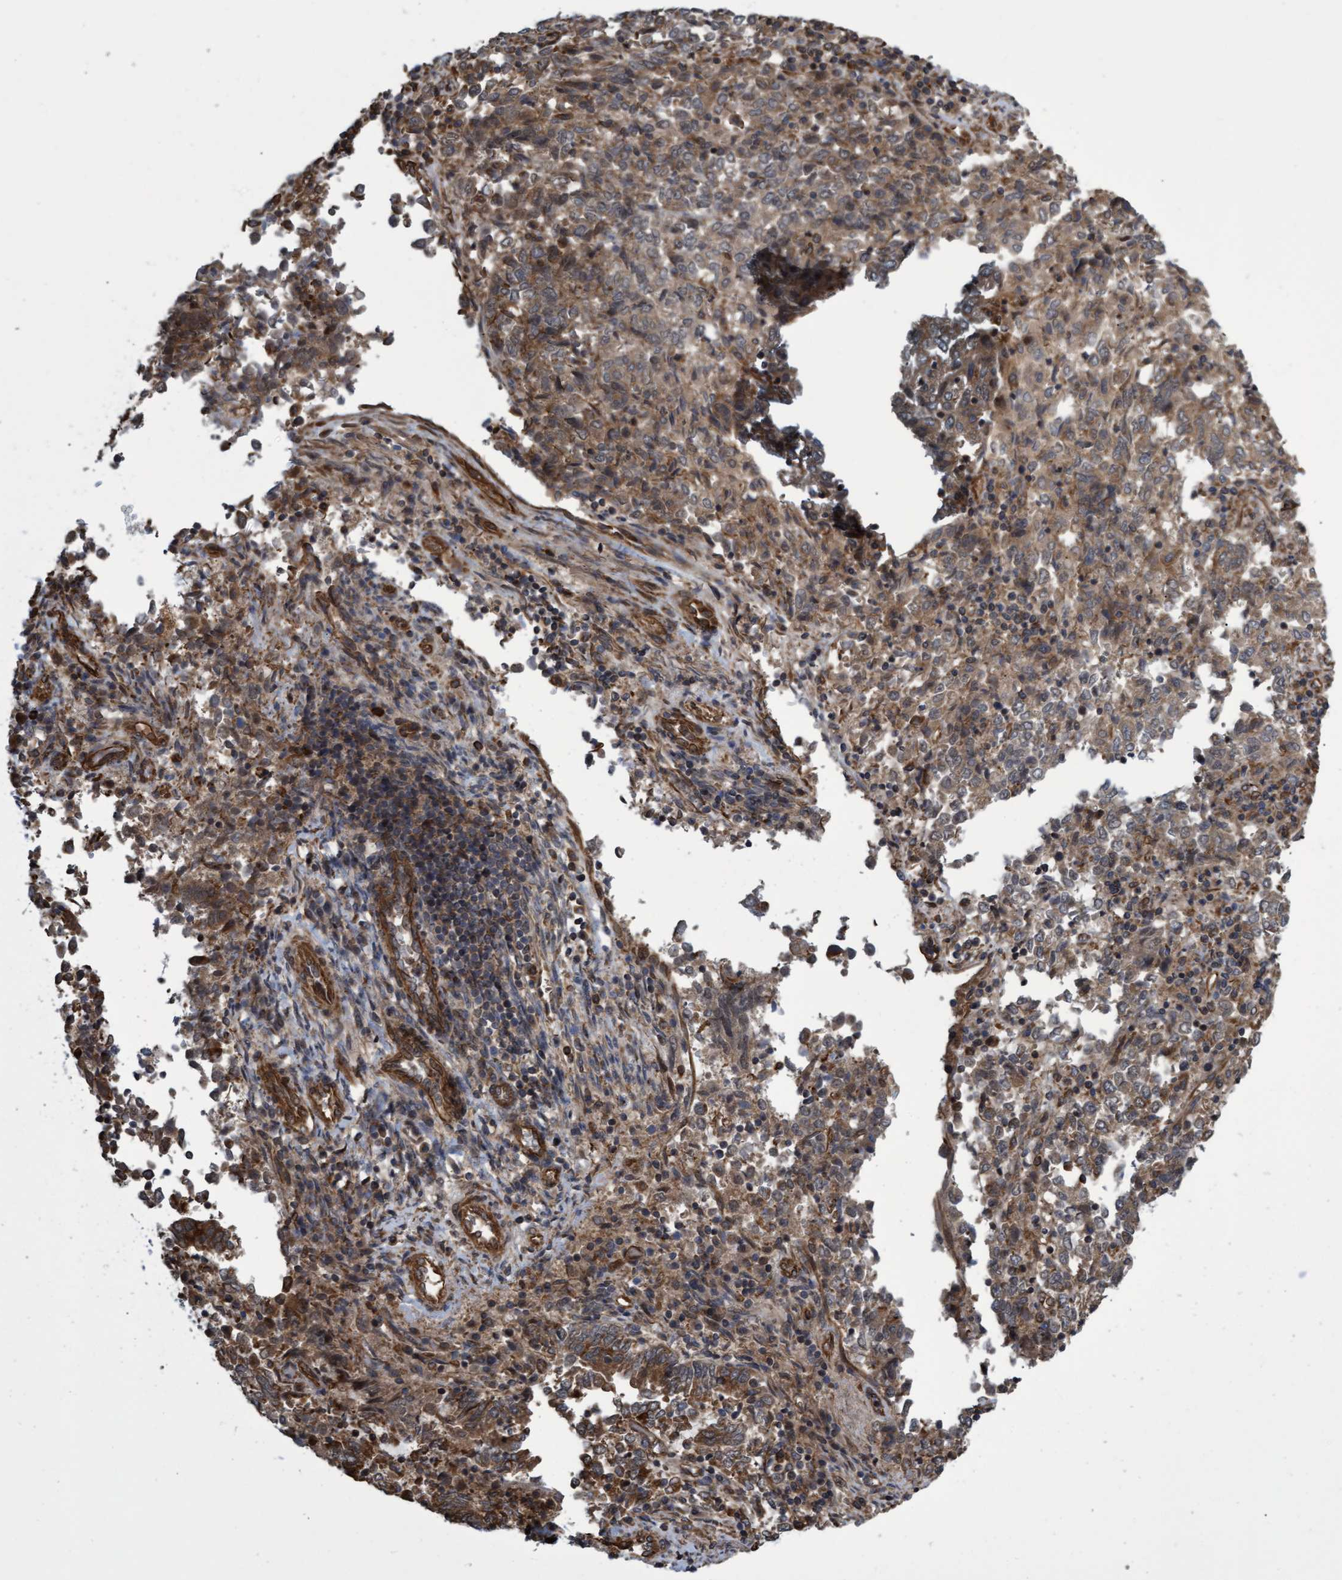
{"staining": {"intensity": "weak", "quantity": ">75%", "location": "cytoplasmic/membranous"}, "tissue": "endometrial cancer", "cell_type": "Tumor cells", "image_type": "cancer", "snomed": [{"axis": "morphology", "description": "Adenocarcinoma, NOS"}, {"axis": "topography", "description": "Endometrium"}], "caption": "A photomicrograph of human adenocarcinoma (endometrial) stained for a protein reveals weak cytoplasmic/membranous brown staining in tumor cells.", "gene": "TNFRSF10B", "patient": {"sex": "female", "age": 80}}